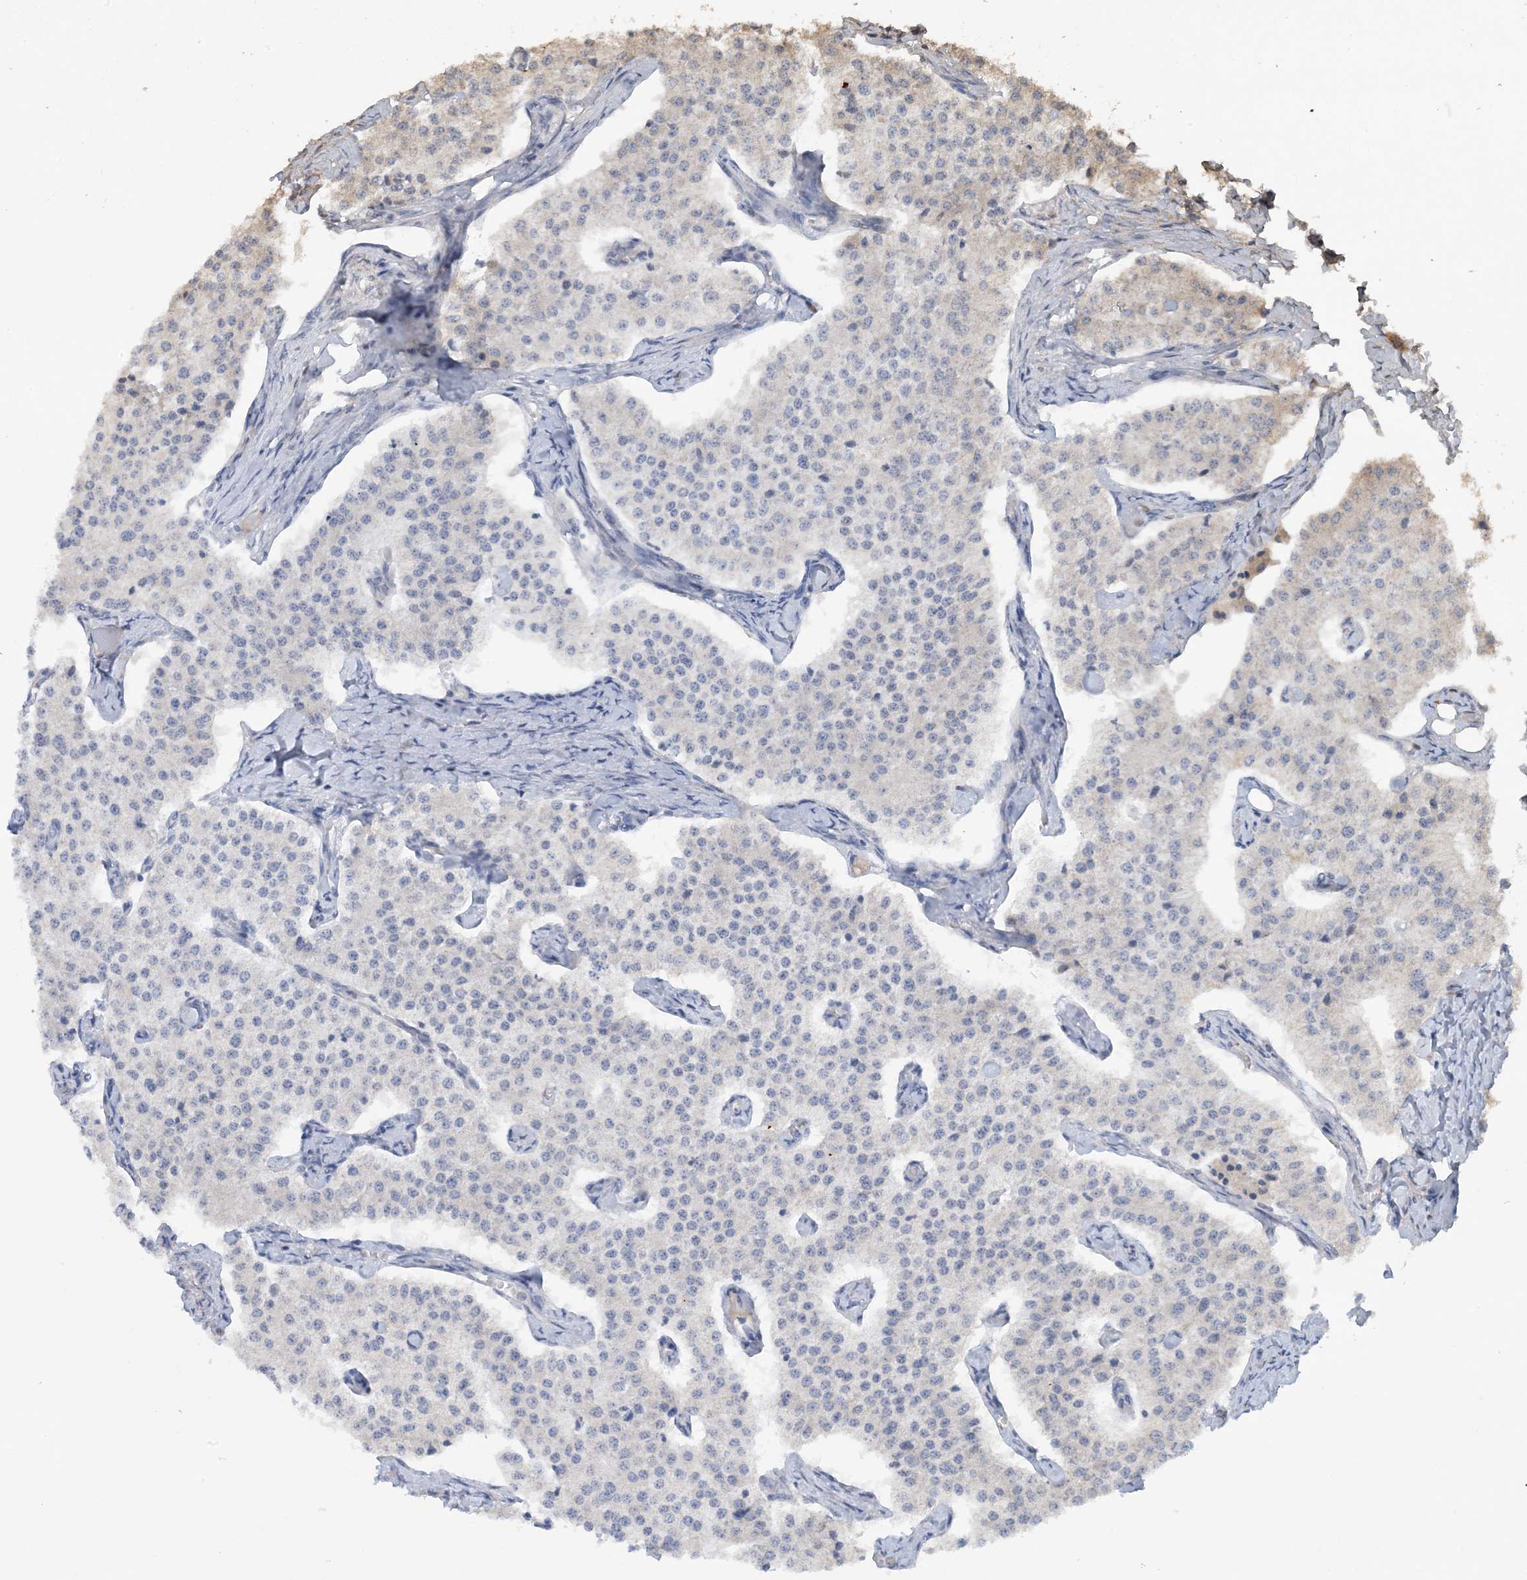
{"staining": {"intensity": "negative", "quantity": "none", "location": "none"}, "tissue": "carcinoid", "cell_type": "Tumor cells", "image_type": "cancer", "snomed": [{"axis": "morphology", "description": "Carcinoid, malignant, NOS"}, {"axis": "topography", "description": "Colon"}], "caption": "Human carcinoid (malignant) stained for a protein using immunohistochemistry (IHC) displays no expression in tumor cells.", "gene": "ACYP2", "patient": {"sex": "female", "age": 52}}